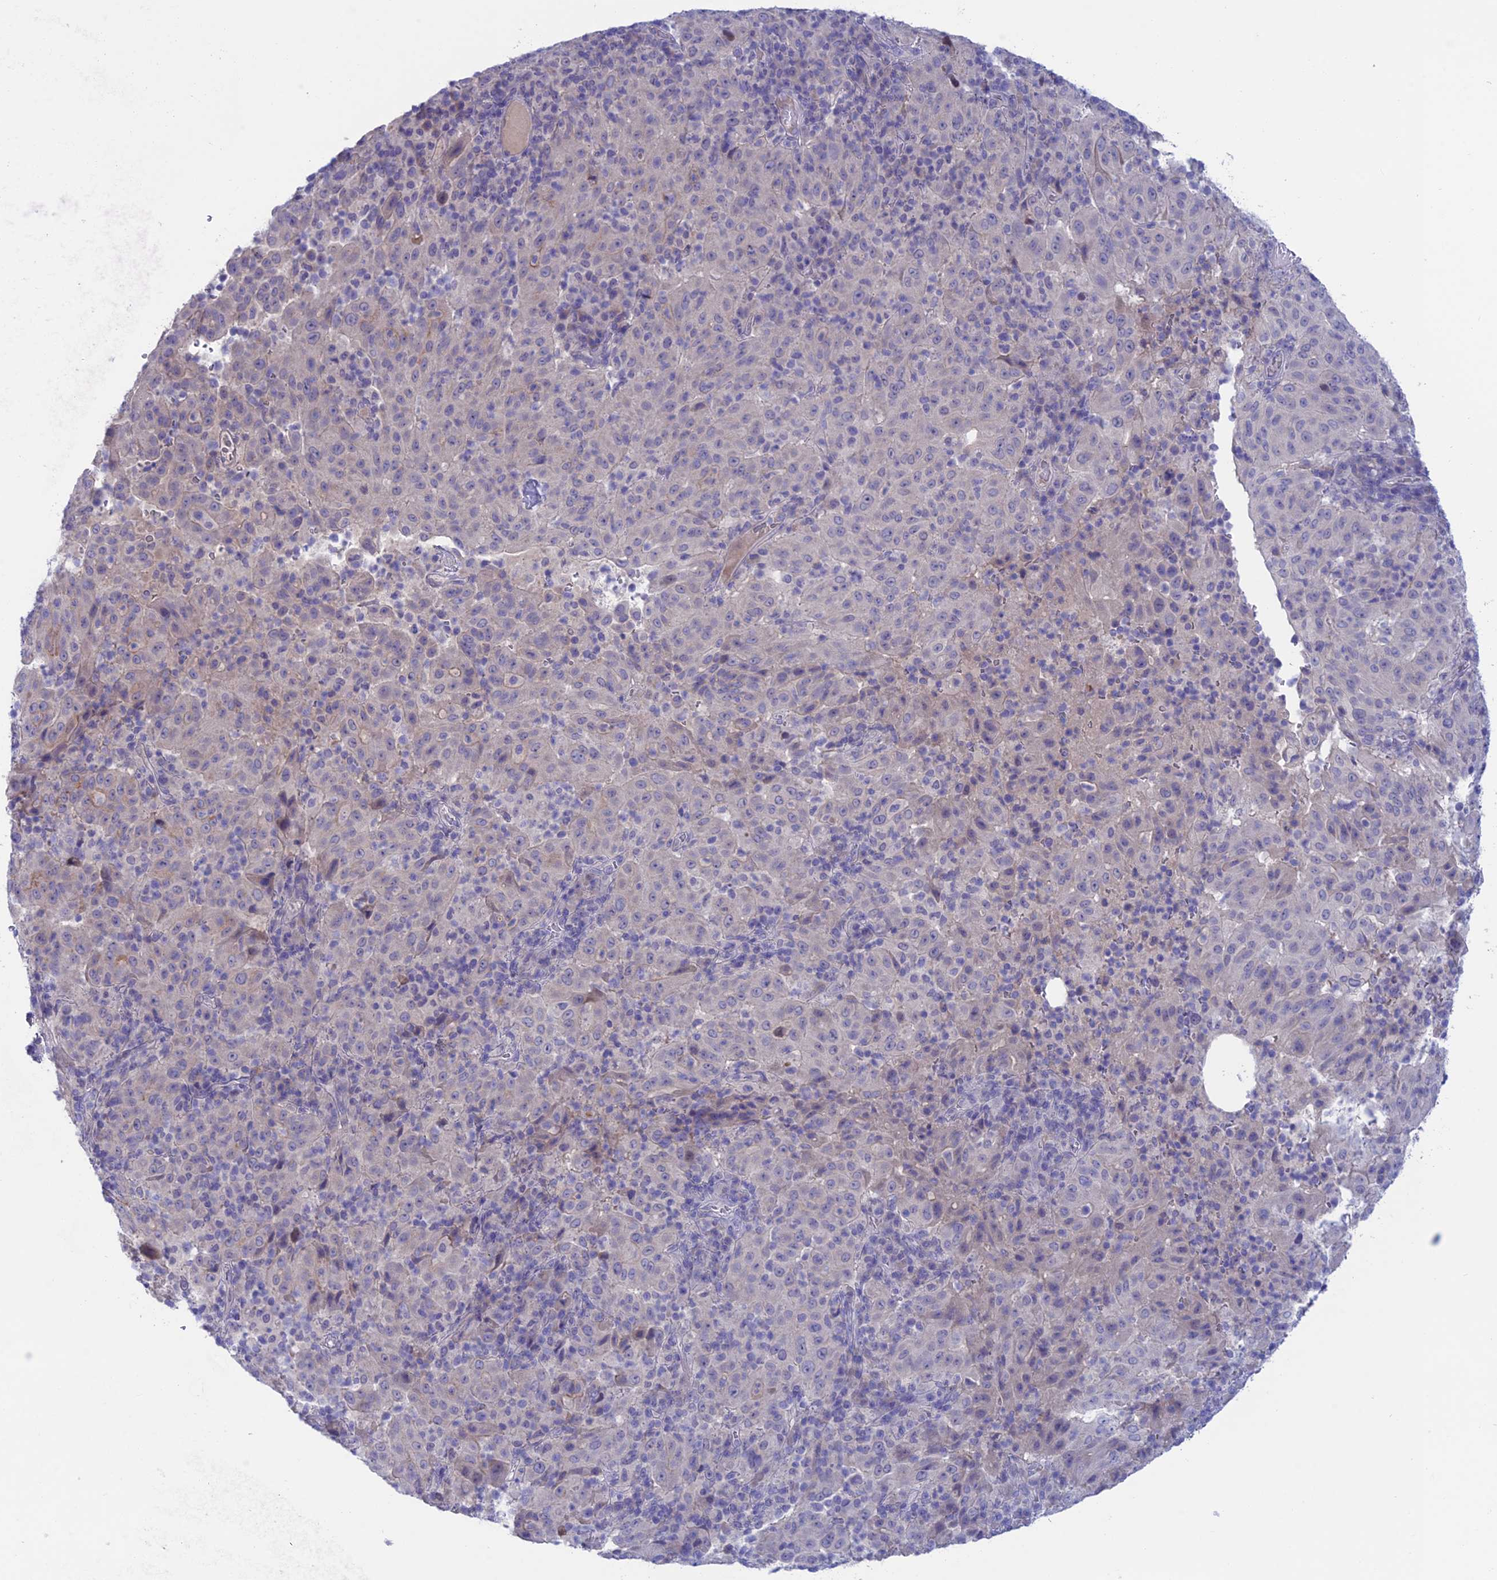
{"staining": {"intensity": "weak", "quantity": "<25%", "location": "cytoplasmic/membranous"}, "tissue": "pancreatic cancer", "cell_type": "Tumor cells", "image_type": "cancer", "snomed": [{"axis": "morphology", "description": "Adenocarcinoma, NOS"}, {"axis": "topography", "description": "Pancreas"}], "caption": "Adenocarcinoma (pancreatic) was stained to show a protein in brown. There is no significant positivity in tumor cells. (Immunohistochemistry (ihc), brightfield microscopy, high magnification).", "gene": "XPO7", "patient": {"sex": "male", "age": 63}}